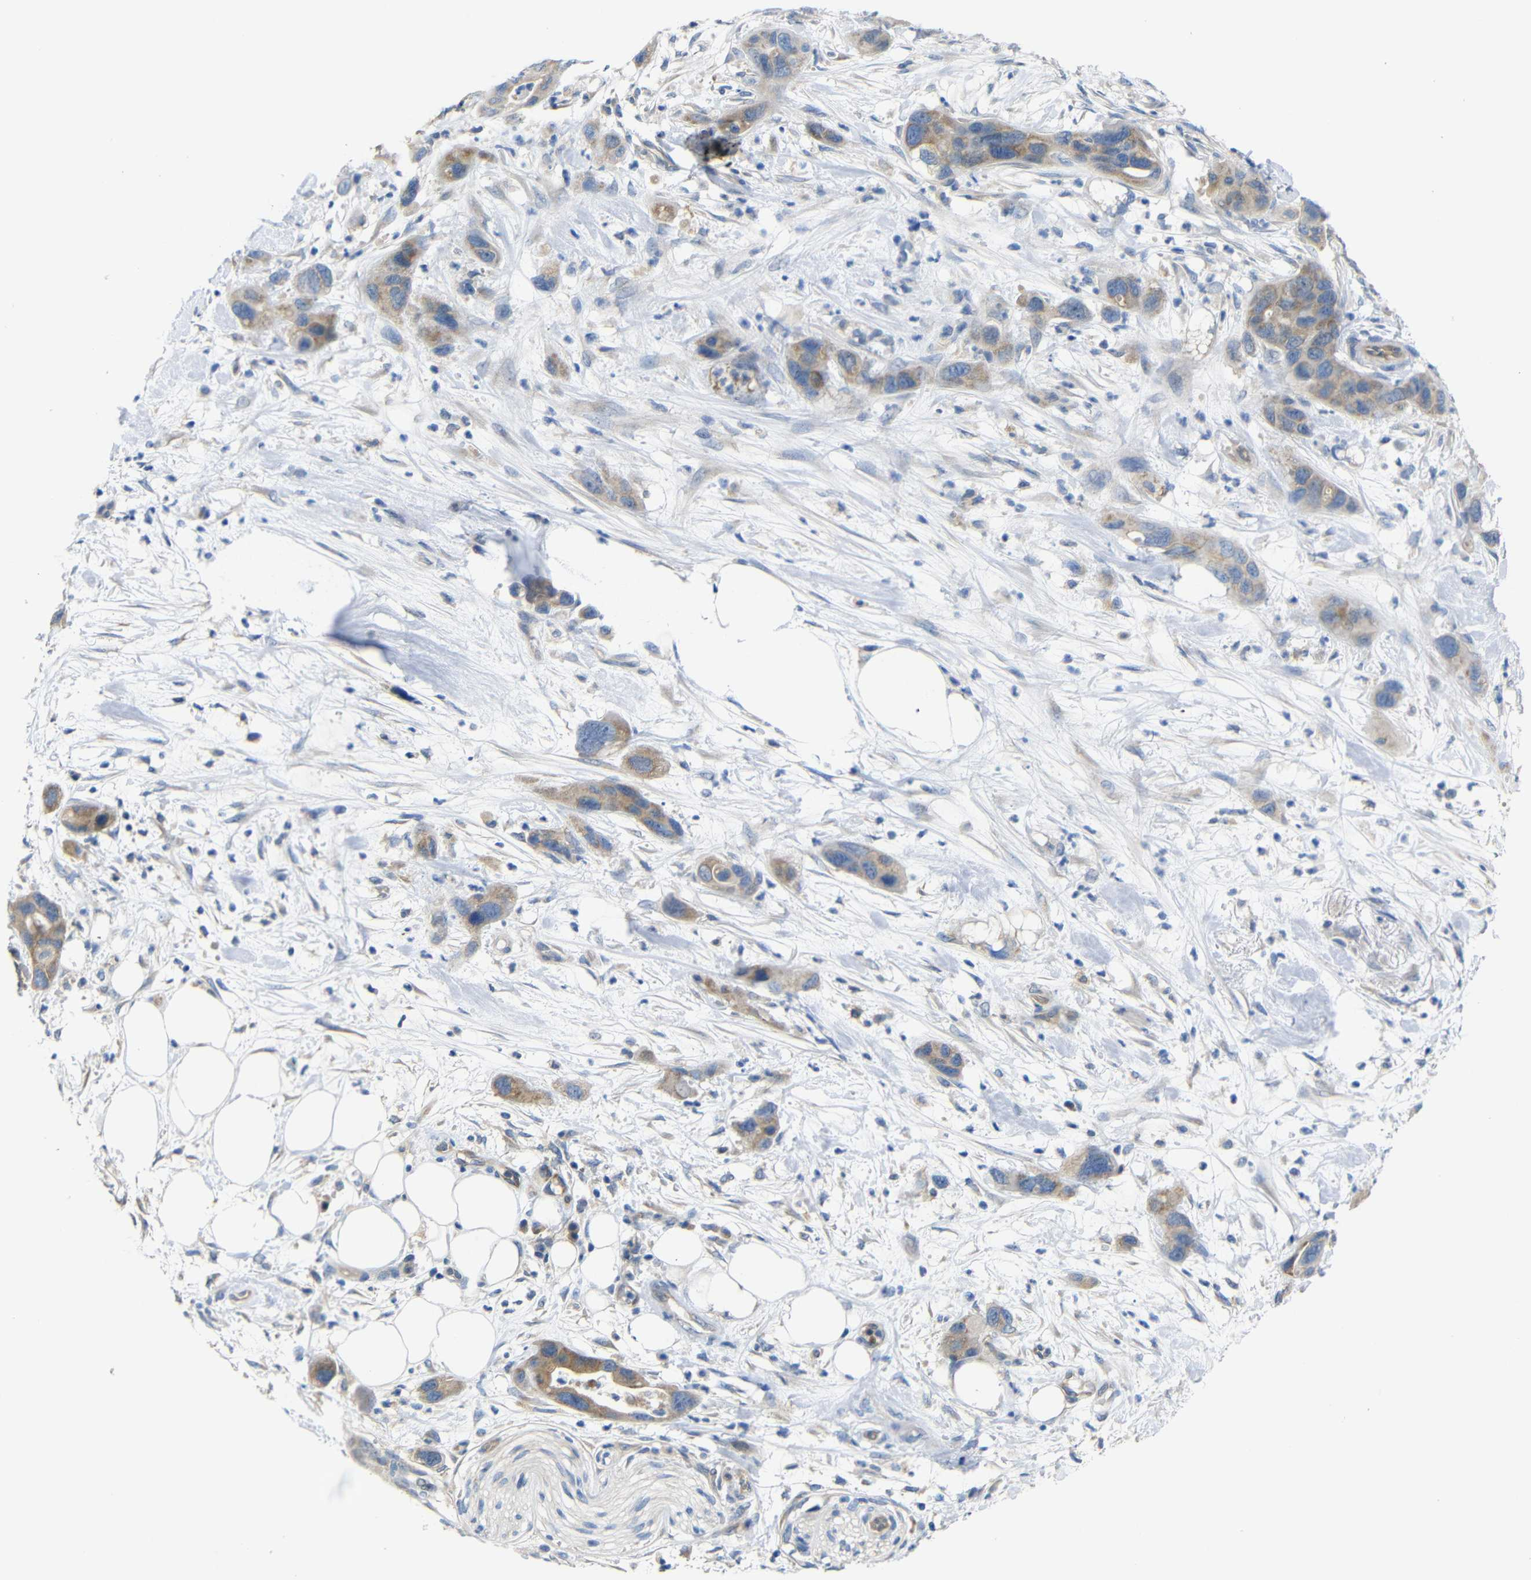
{"staining": {"intensity": "weak", "quantity": ">75%", "location": "cytoplasmic/membranous"}, "tissue": "pancreatic cancer", "cell_type": "Tumor cells", "image_type": "cancer", "snomed": [{"axis": "morphology", "description": "Adenocarcinoma, NOS"}, {"axis": "topography", "description": "Pancreas"}], "caption": "DAB immunohistochemical staining of human pancreatic adenocarcinoma displays weak cytoplasmic/membranous protein staining in about >75% of tumor cells.", "gene": "TBC1D32", "patient": {"sex": "female", "age": 71}}